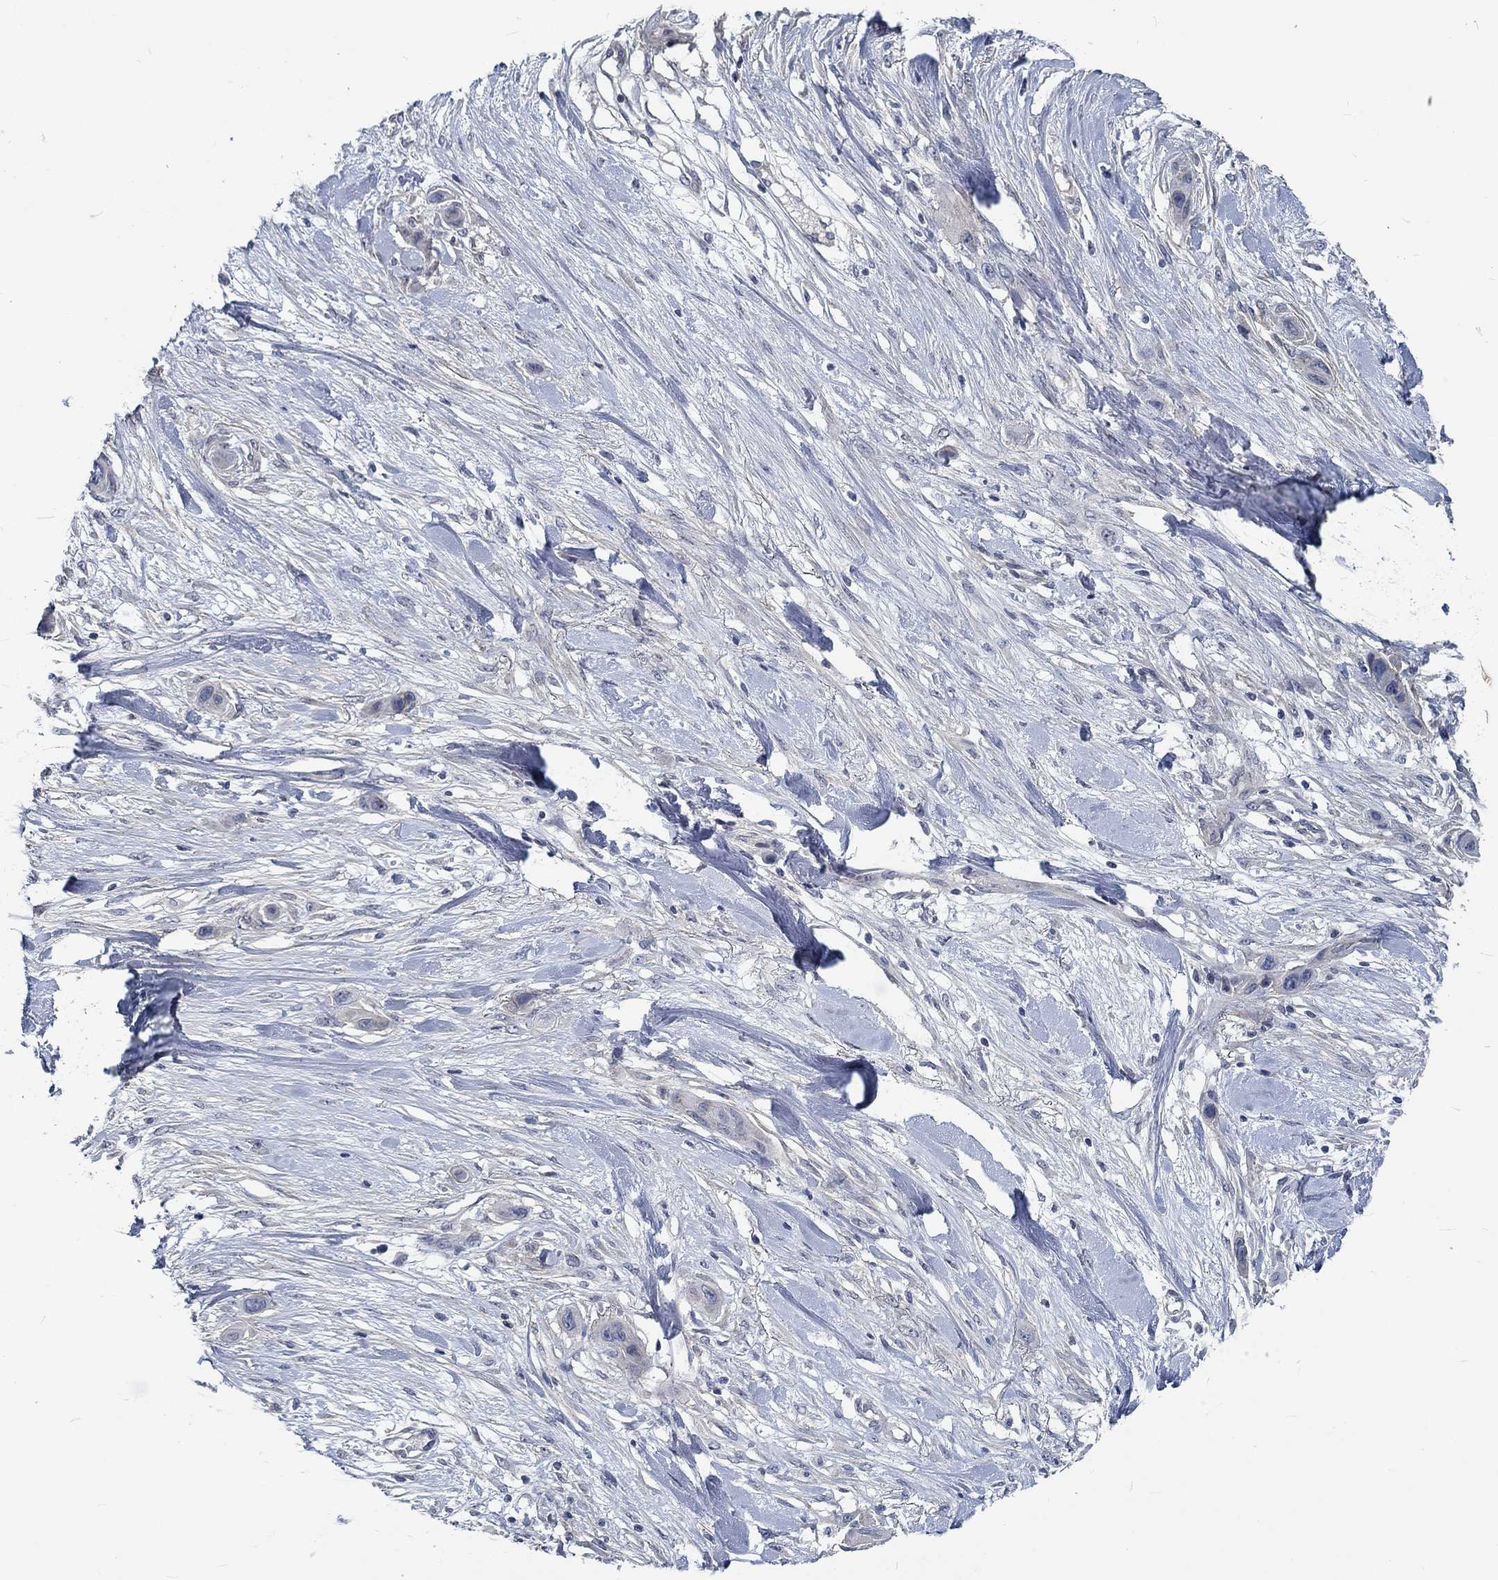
{"staining": {"intensity": "negative", "quantity": "none", "location": "none"}, "tissue": "skin cancer", "cell_type": "Tumor cells", "image_type": "cancer", "snomed": [{"axis": "morphology", "description": "Squamous cell carcinoma, NOS"}, {"axis": "topography", "description": "Skin"}], "caption": "A micrograph of squamous cell carcinoma (skin) stained for a protein reveals no brown staining in tumor cells.", "gene": "MYBPC1", "patient": {"sex": "male", "age": 79}}